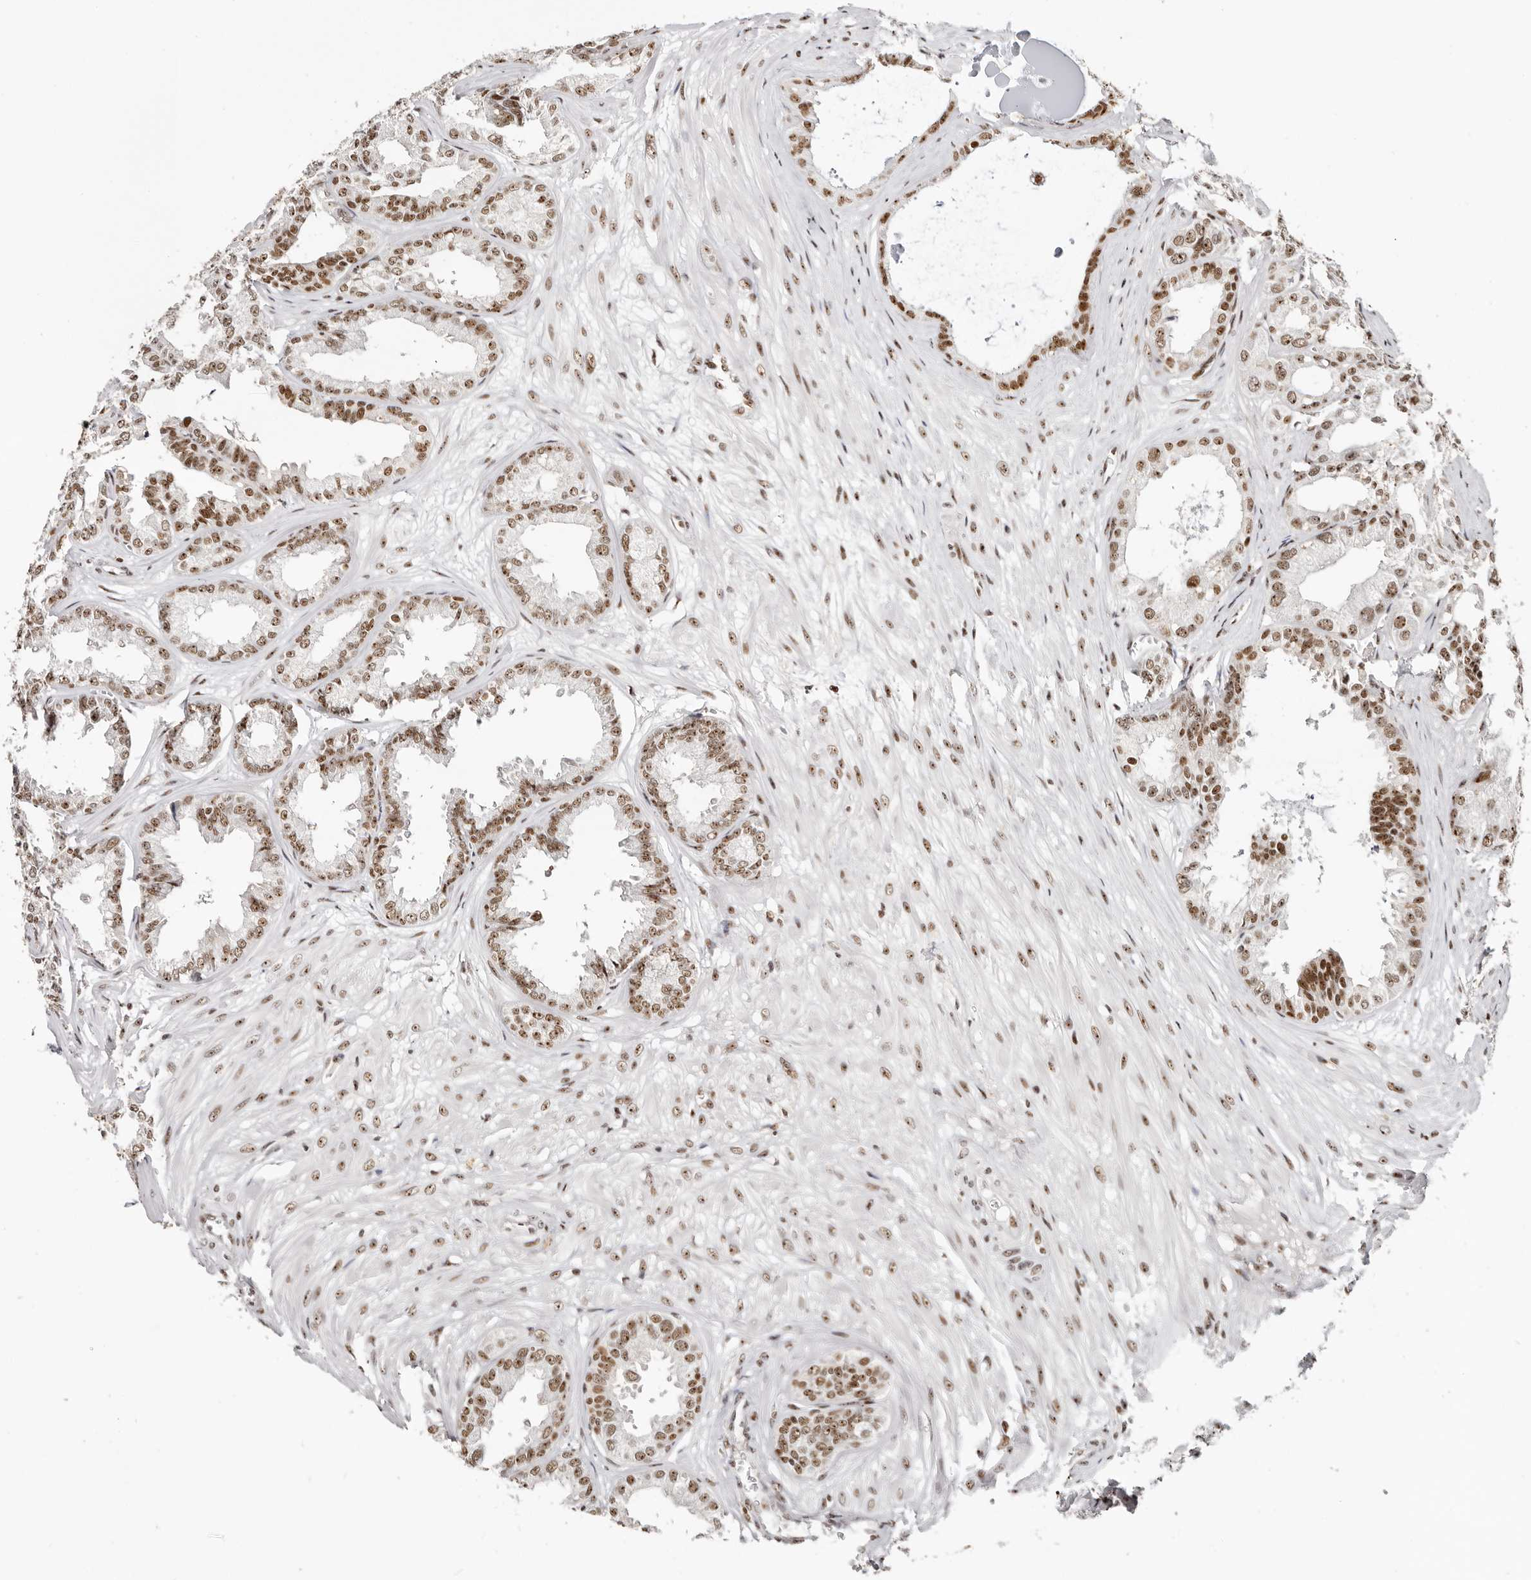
{"staining": {"intensity": "moderate", "quantity": ">75%", "location": "nuclear"}, "tissue": "seminal vesicle", "cell_type": "Glandular cells", "image_type": "normal", "snomed": [{"axis": "morphology", "description": "Normal tissue, NOS"}, {"axis": "topography", "description": "Prostate"}, {"axis": "topography", "description": "Seminal veicle"}], "caption": "Immunohistochemical staining of unremarkable human seminal vesicle reveals moderate nuclear protein expression in about >75% of glandular cells. (DAB IHC, brown staining for protein, blue staining for nuclei).", "gene": "IQGAP3", "patient": {"sex": "male", "age": 51}}